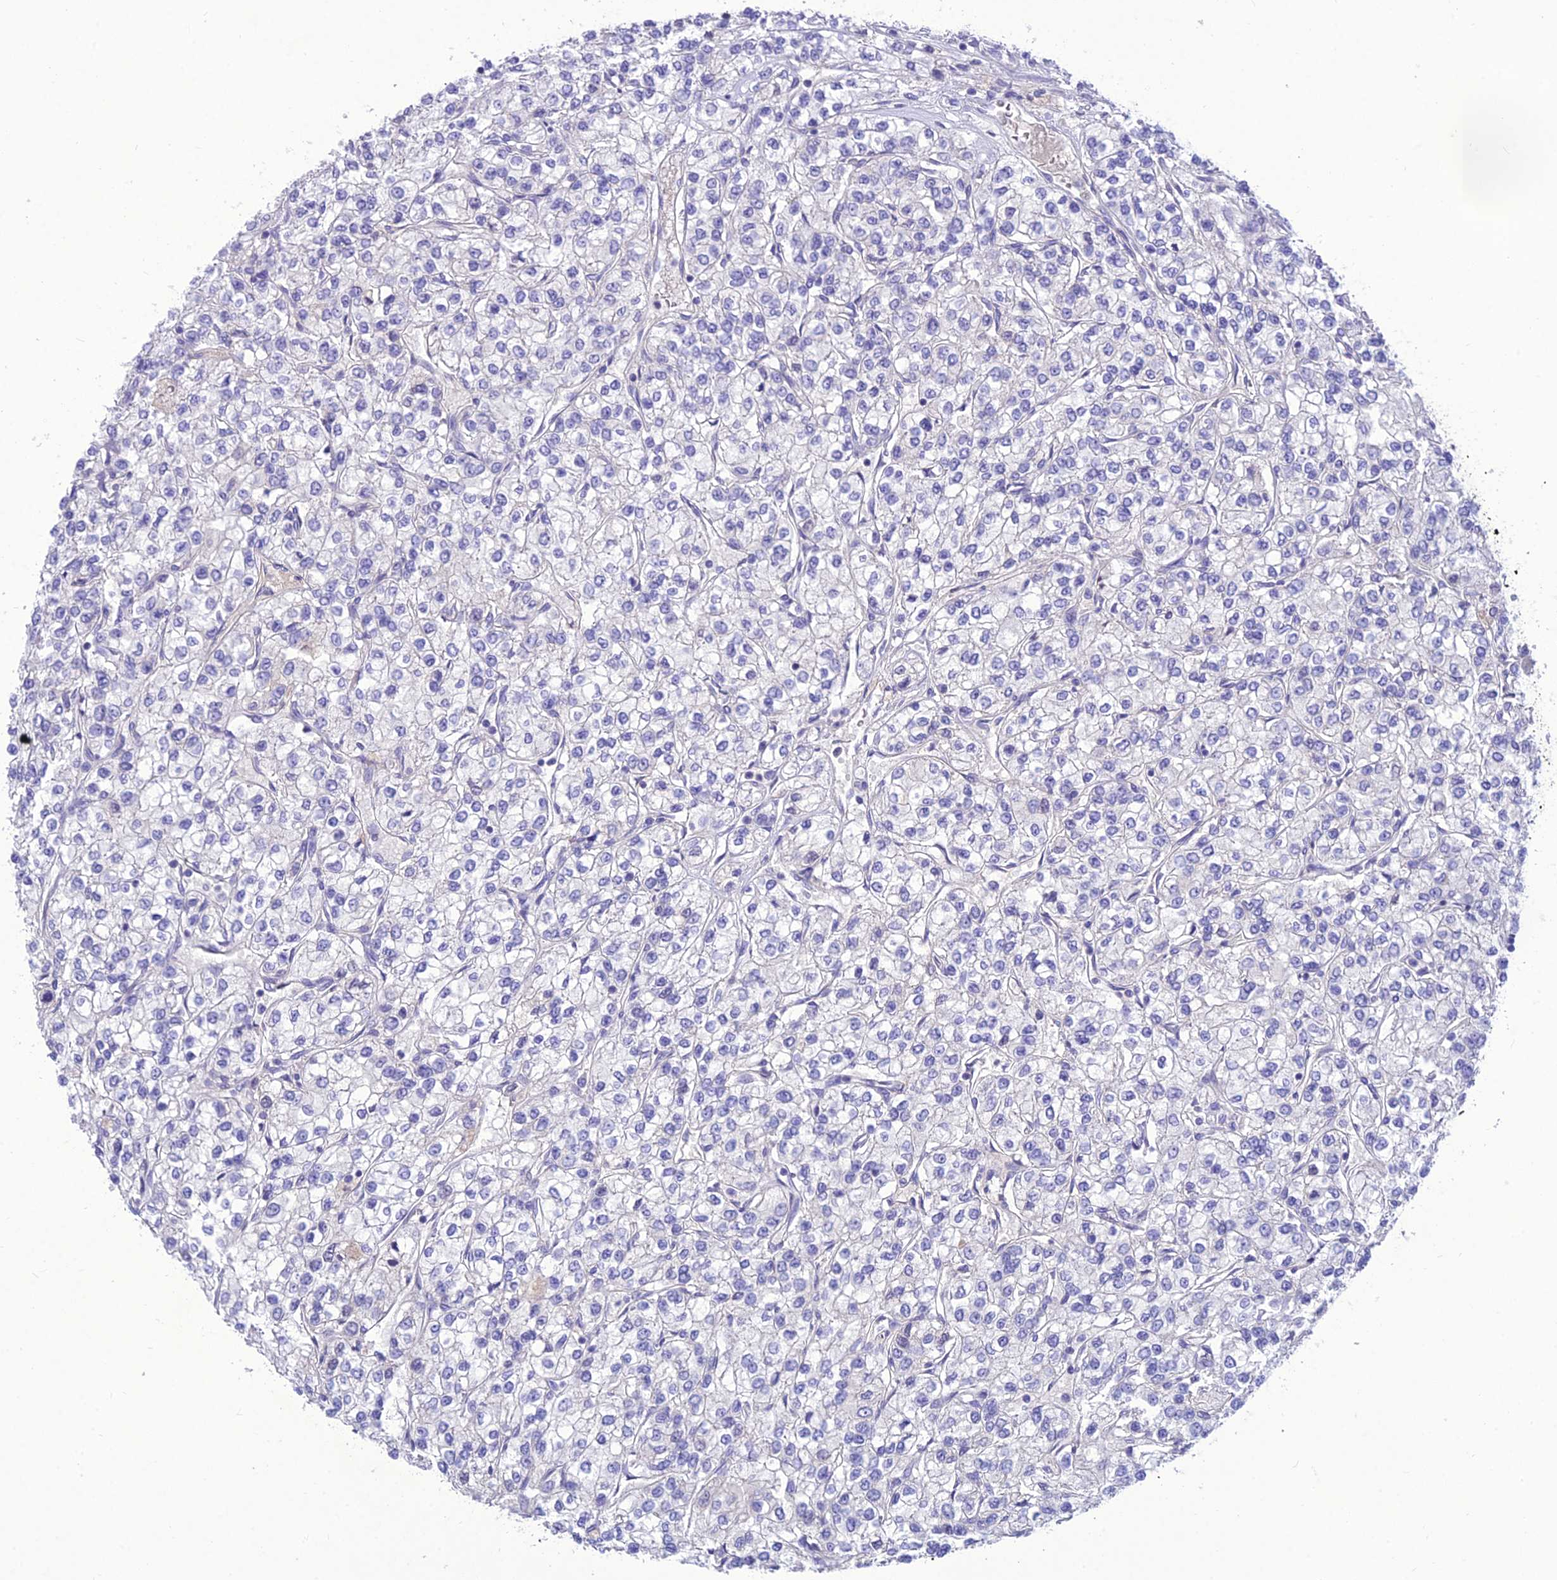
{"staining": {"intensity": "negative", "quantity": "none", "location": "none"}, "tissue": "renal cancer", "cell_type": "Tumor cells", "image_type": "cancer", "snomed": [{"axis": "morphology", "description": "Adenocarcinoma, NOS"}, {"axis": "topography", "description": "Kidney"}], "caption": "A micrograph of adenocarcinoma (renal) stained for a protein displays no brown staining in tumor cells.", "gene": "TEKT3", "patient": {"sex": "male", "age": 80}}